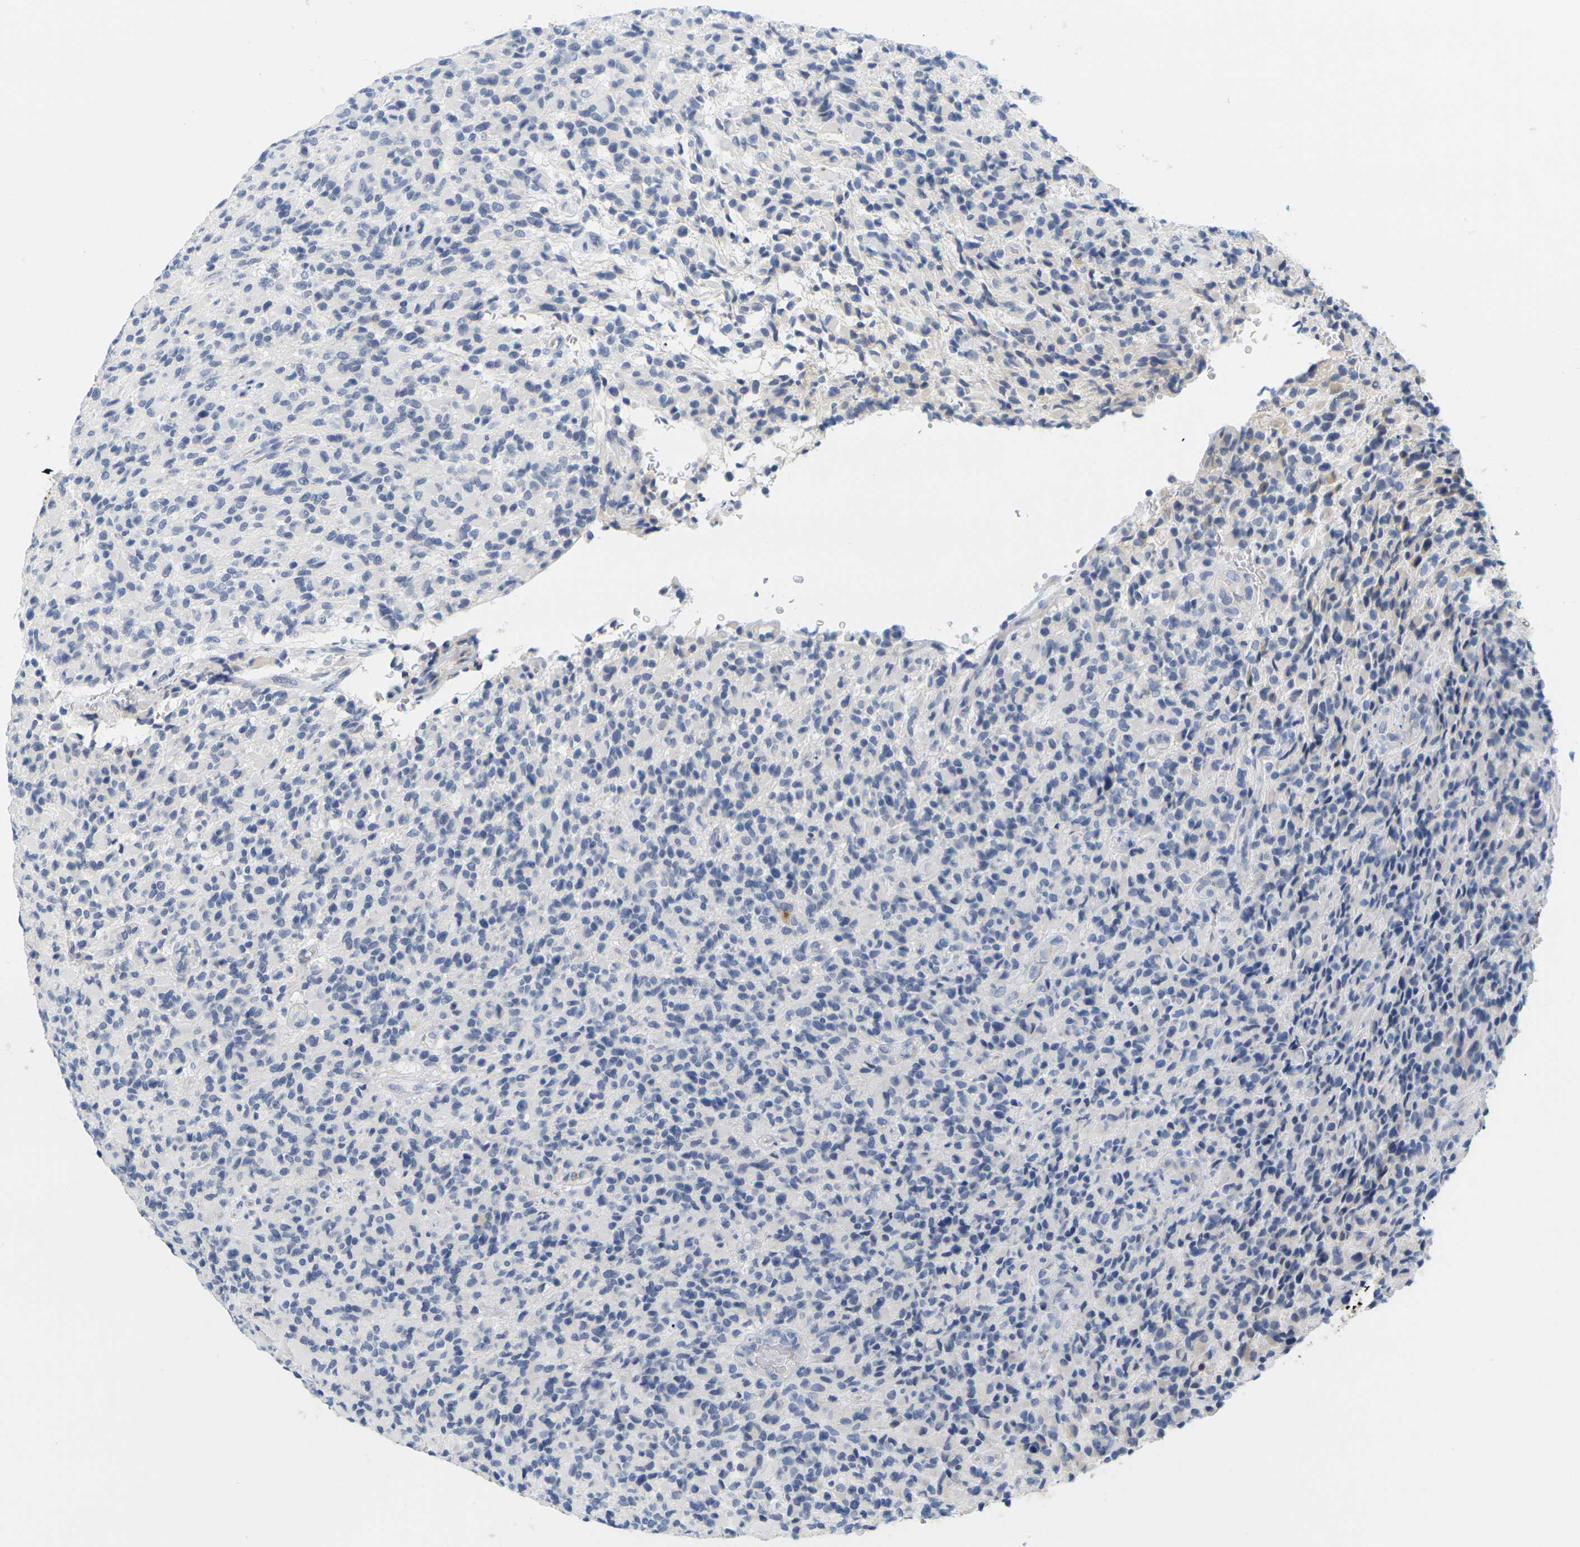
{"staining": {"intensity": "negative", "quantity": "none", "location": "none"}, "tissue": "glioma", "cell_type": "Tumor cells", "image_type": "cancer", "snomed": [{"axis": "morphology", "description": "Glioma, malignant, High grade"}, {"axis": "topography", "description": "Brain"}], "caption": "A histopathology image of human malignant high-grade glioma is negative for staining in tumor cells.", "gene": "HLA-DOB", "patient": {"sex": "male", "age": 71}}